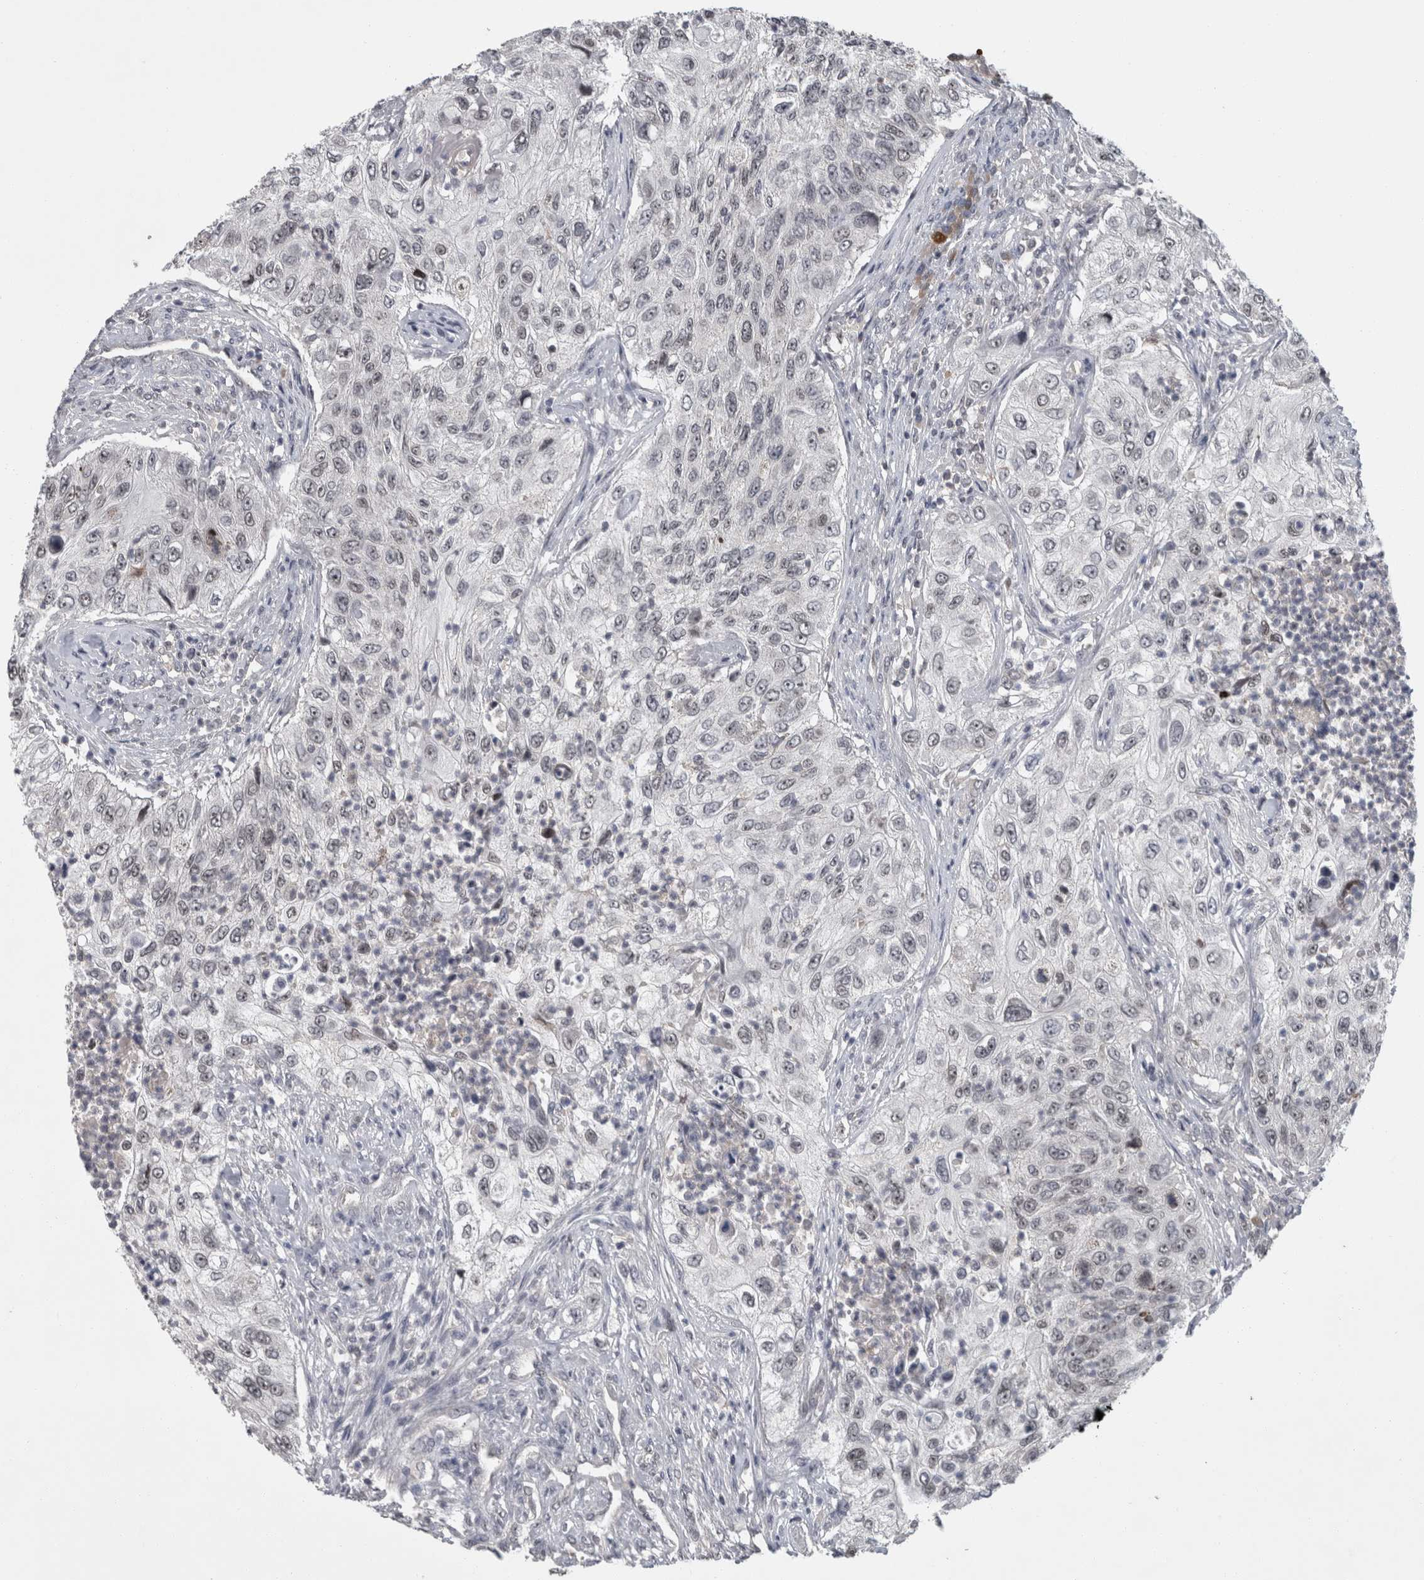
{"staining": {"intensity": "weak", "quantity": "<25%", "location": "nuclear"}, "tissue": "urothelial cancer", "cell_type": "Tumor cells", "image_type": "cancer", "snomed": [{"axis": "morphology", "description": "Urothelial carcinoma, High grade"}, {"axis": "topography", "description": "Urinary bladder"}], "caption": "The immunohistochemistry (IHC) micrograph has no significant positivity in tumor cells of urothelial cancer tissue.", "gene": "RBM28", "patient": {"sex": "female", "age": 60}}